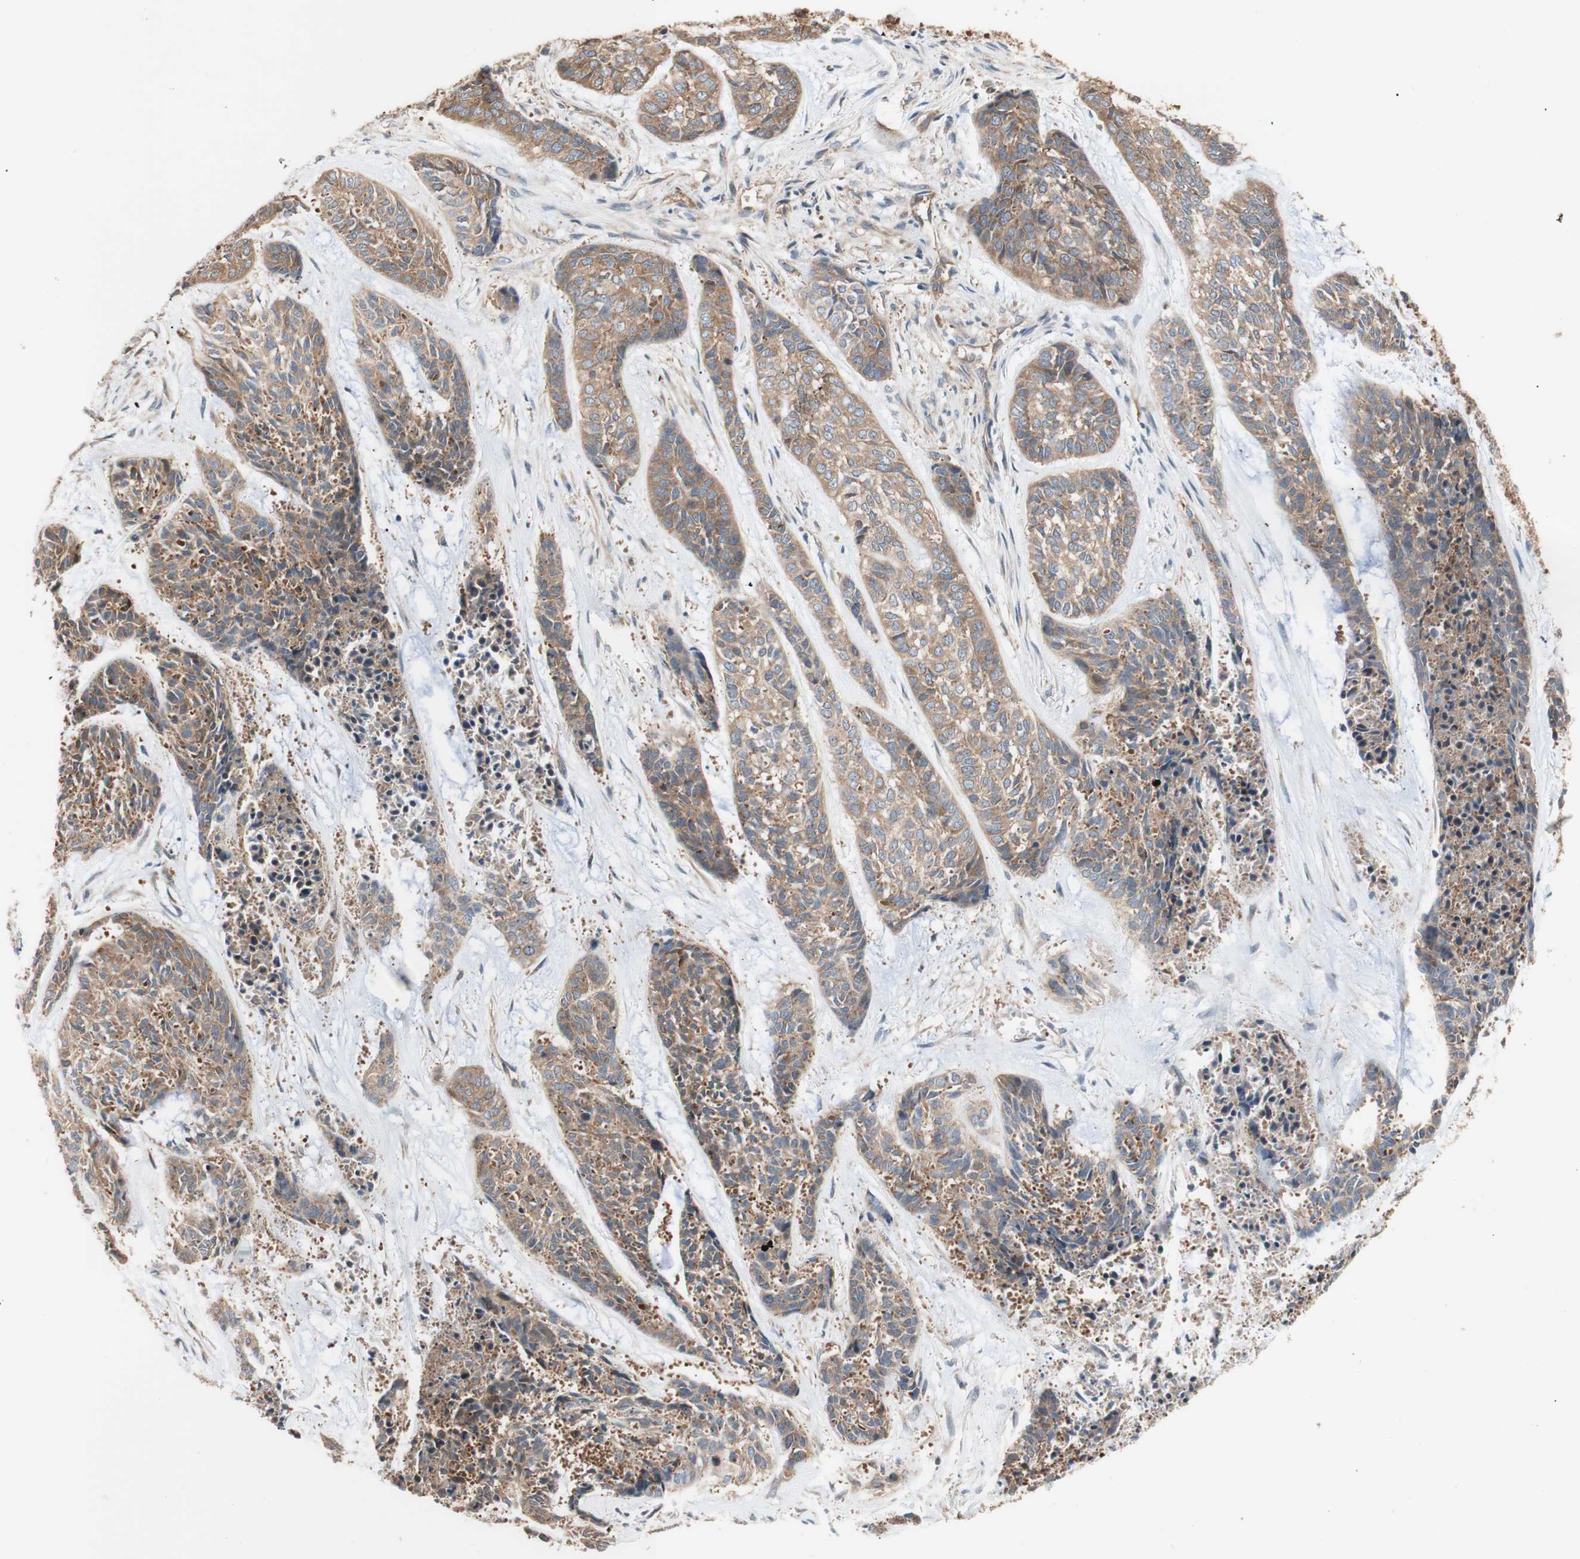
{"staining": {"intensity": "moderate", "quantity": ">75%", "location": "cytoplasmic/membranous"}, "tissue": "skin cancer", "cell_type": "Tumor cells", "image_type": "cancer", "snomed": [{"axis": "morphology", "description": "Basal cell carcinoma"}, {"axis": "topography", "description": "Skin"}], "caption": "Skin cancer (basal cell carcinoma) tissue shows moderate cytoplasmic/membranous positivity in about >75% of tumor cells, visualized by immunohistochemistry.", "gene": "DYNLRB1", "patient": {"sex": "female", "age": 64}}